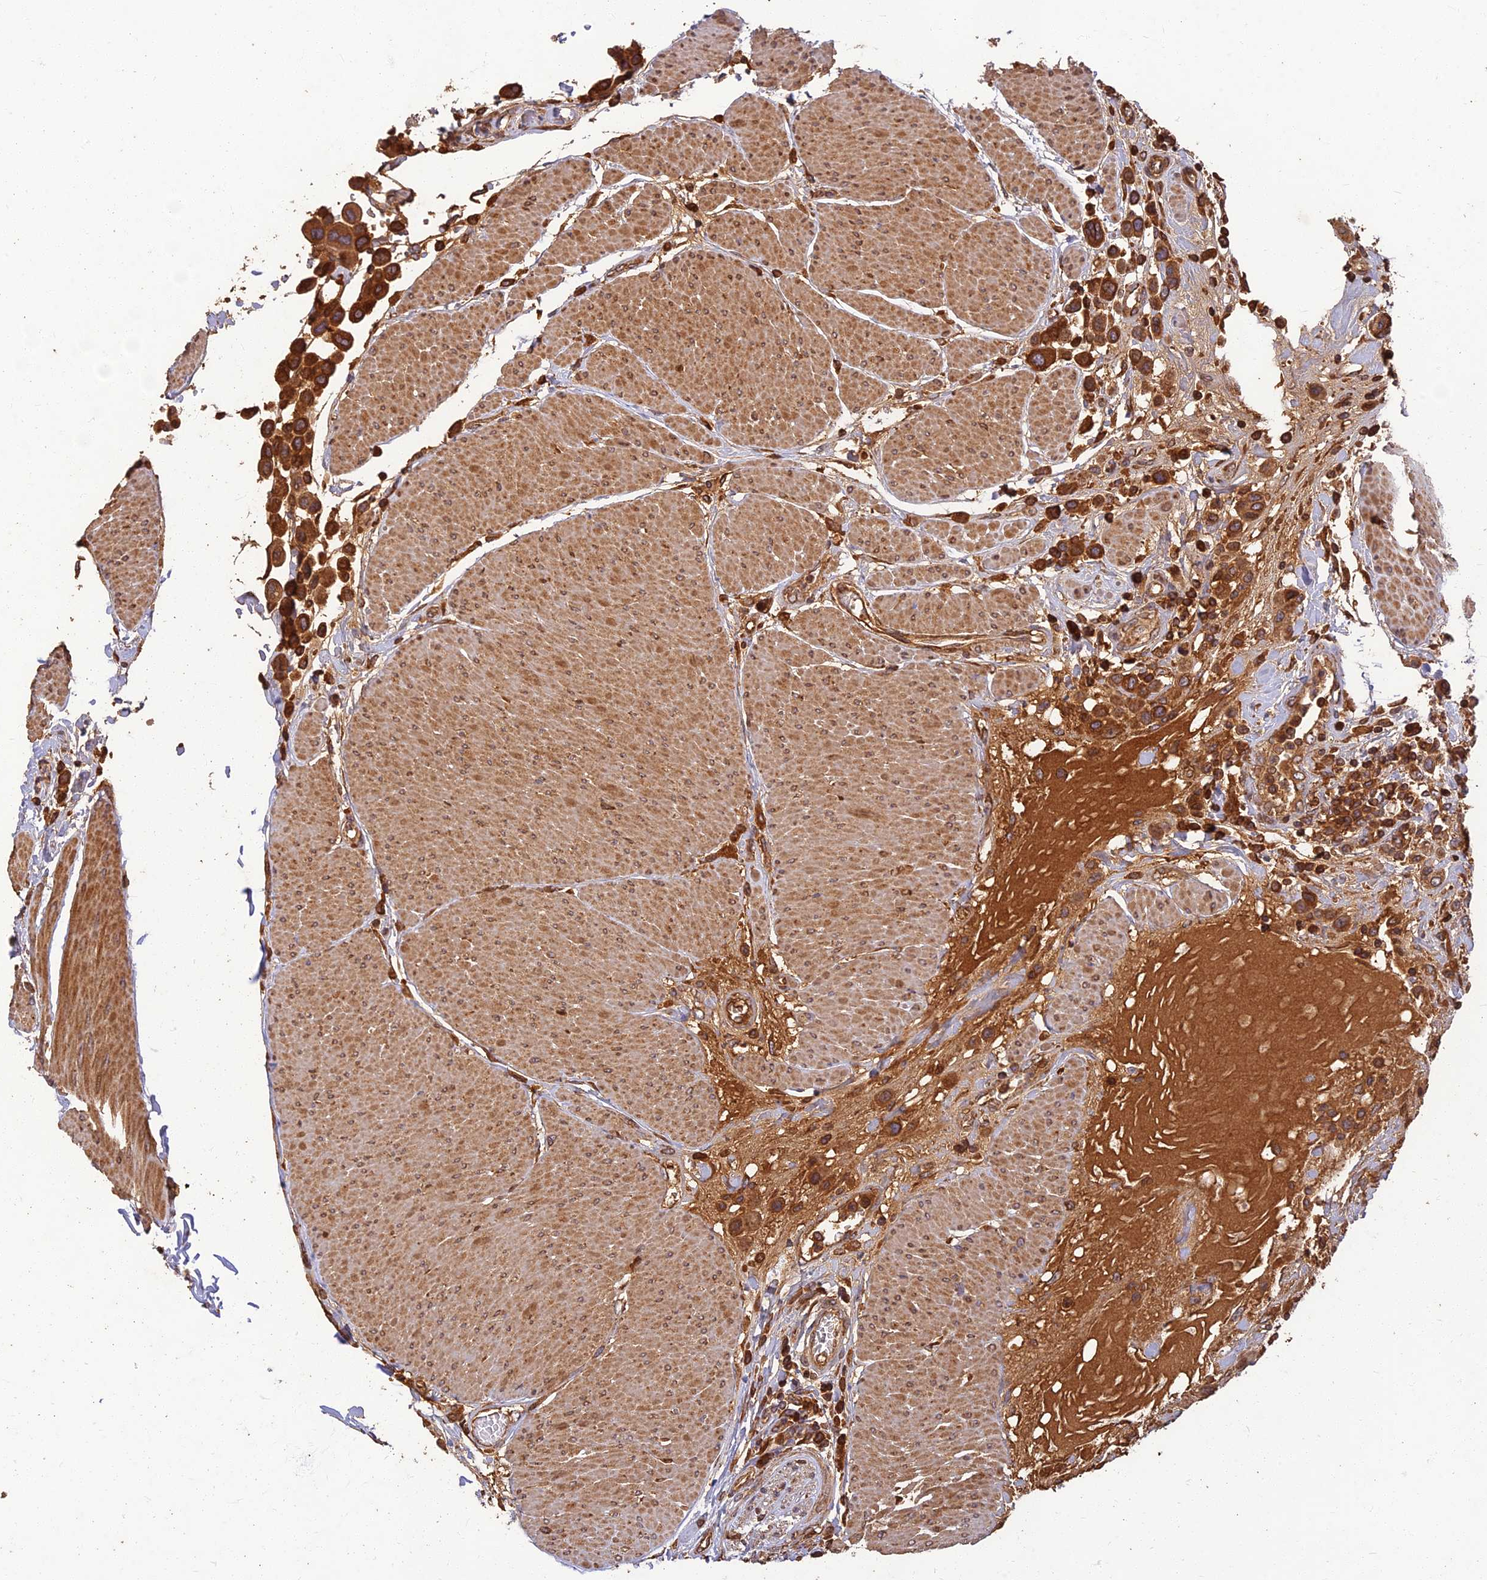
{"staining": {"intensity": "strong", "quantity": ">75%", "location": "cytoplasmic/membranous"}, "tissue": "urothelial cancer", "cell_type": "Tumor cells", "image_type": "cancer", "snomed": [{"axis": "morphology", "description": "Urothelial carcinoma, High grade"}, {"axis": "topography", "description": "Urinary bladder"}], "caption": "A brown stain labels strong cytoplasmic/membranous positivity of a protein in urothelial cancer tumor cells.", "gene": "CORO1C", "patient": {"sex": "male", "age": 50}}